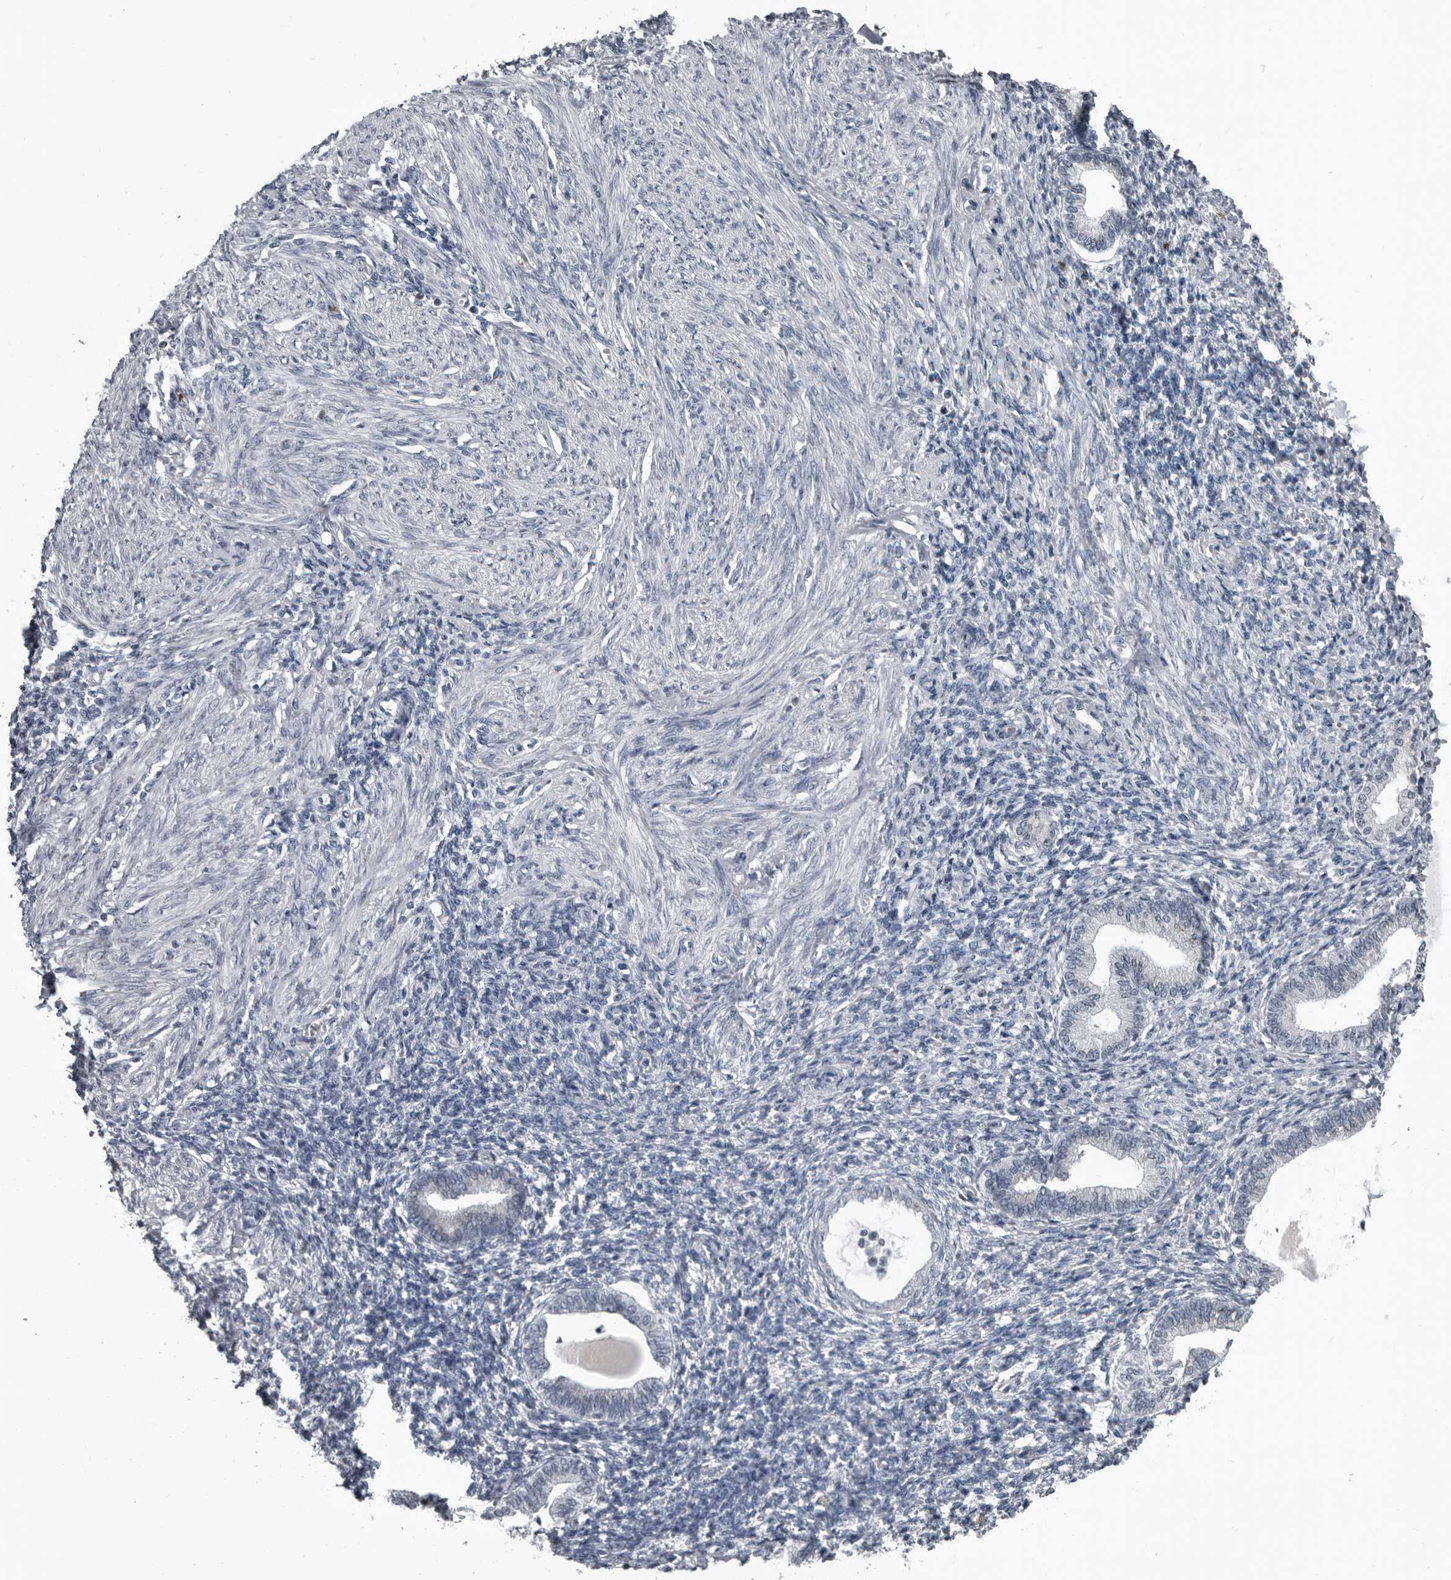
{"staining": {"intensity": "negative", "quantity": "none", "location": "none"}, "tissue": "endometrium", "cell_type": "Cells in endometrial stroma", "image_type": "normal", "snomed": [{"axis": "morphology", "description": "Normal tissue, NOS"}, {"axis": "topography", "description": "Endometrium"}], "caption": "IHC image of normal human endometrium stained for a protein (brown), which shows no expression in cells in endometrial stroma.", "gene": "RTCA", "patient": {"sex": "female", "age": 77}}